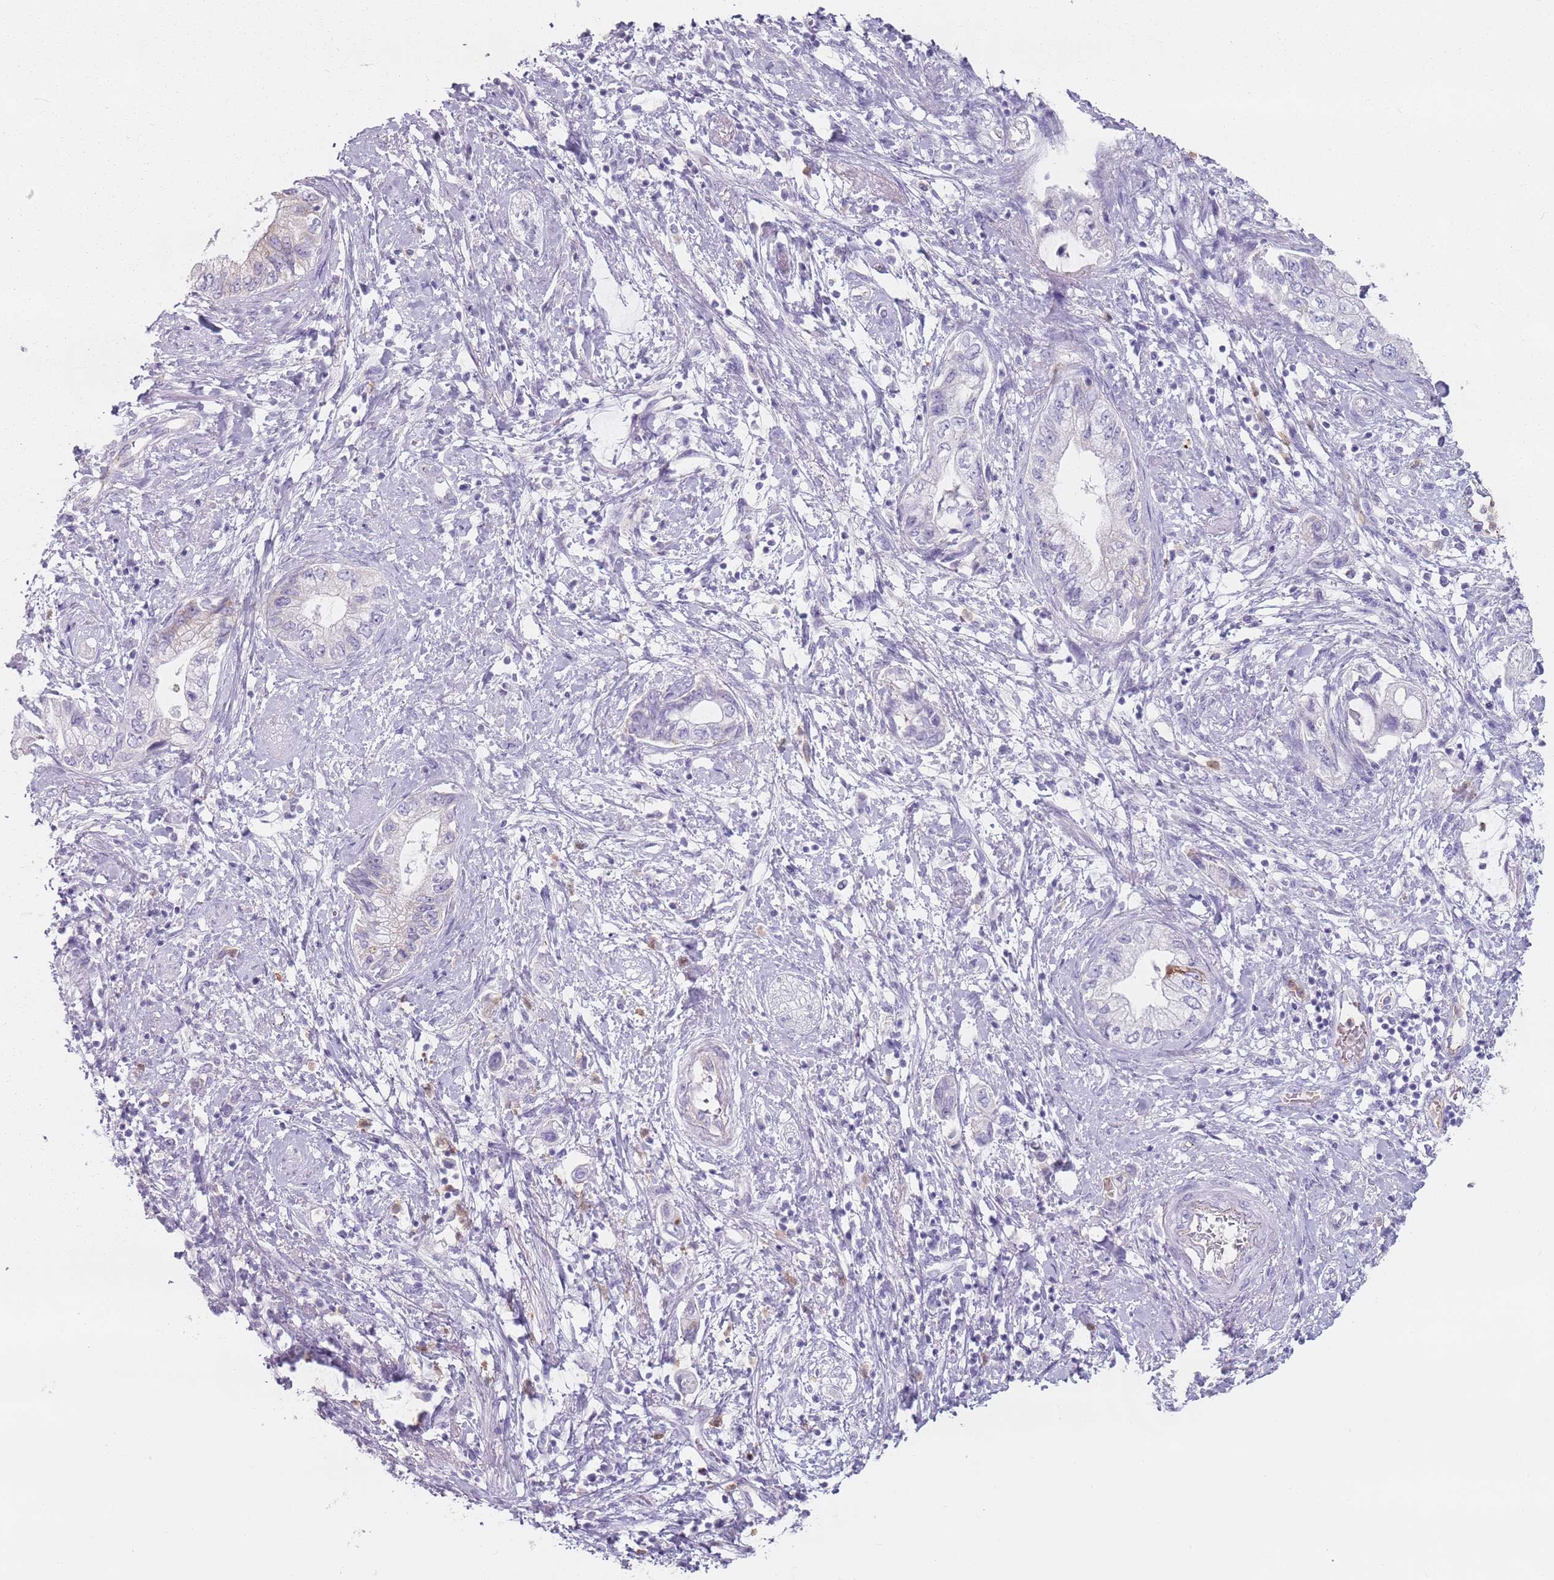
{"staining": {"intensity": "negative", "quantity": "none", "location": "none"}, "tissue": "pancreatic cancer", "cell_type": "Tumor cells", "image_type": "cancer", "snomed": [{"axis": "morphology", "description": "Adenocarcinoma, NOS"}, {"axis": "topography", "description": "Pancreas"}], "caption": "This is an immunohistochemistry (IHC) photomicrograph of human adenocarcinoma (pancreatic). There is no staining in tumor cells.", "gene": "ZNF584", "patient": {"sex": "female", "age": 73}}